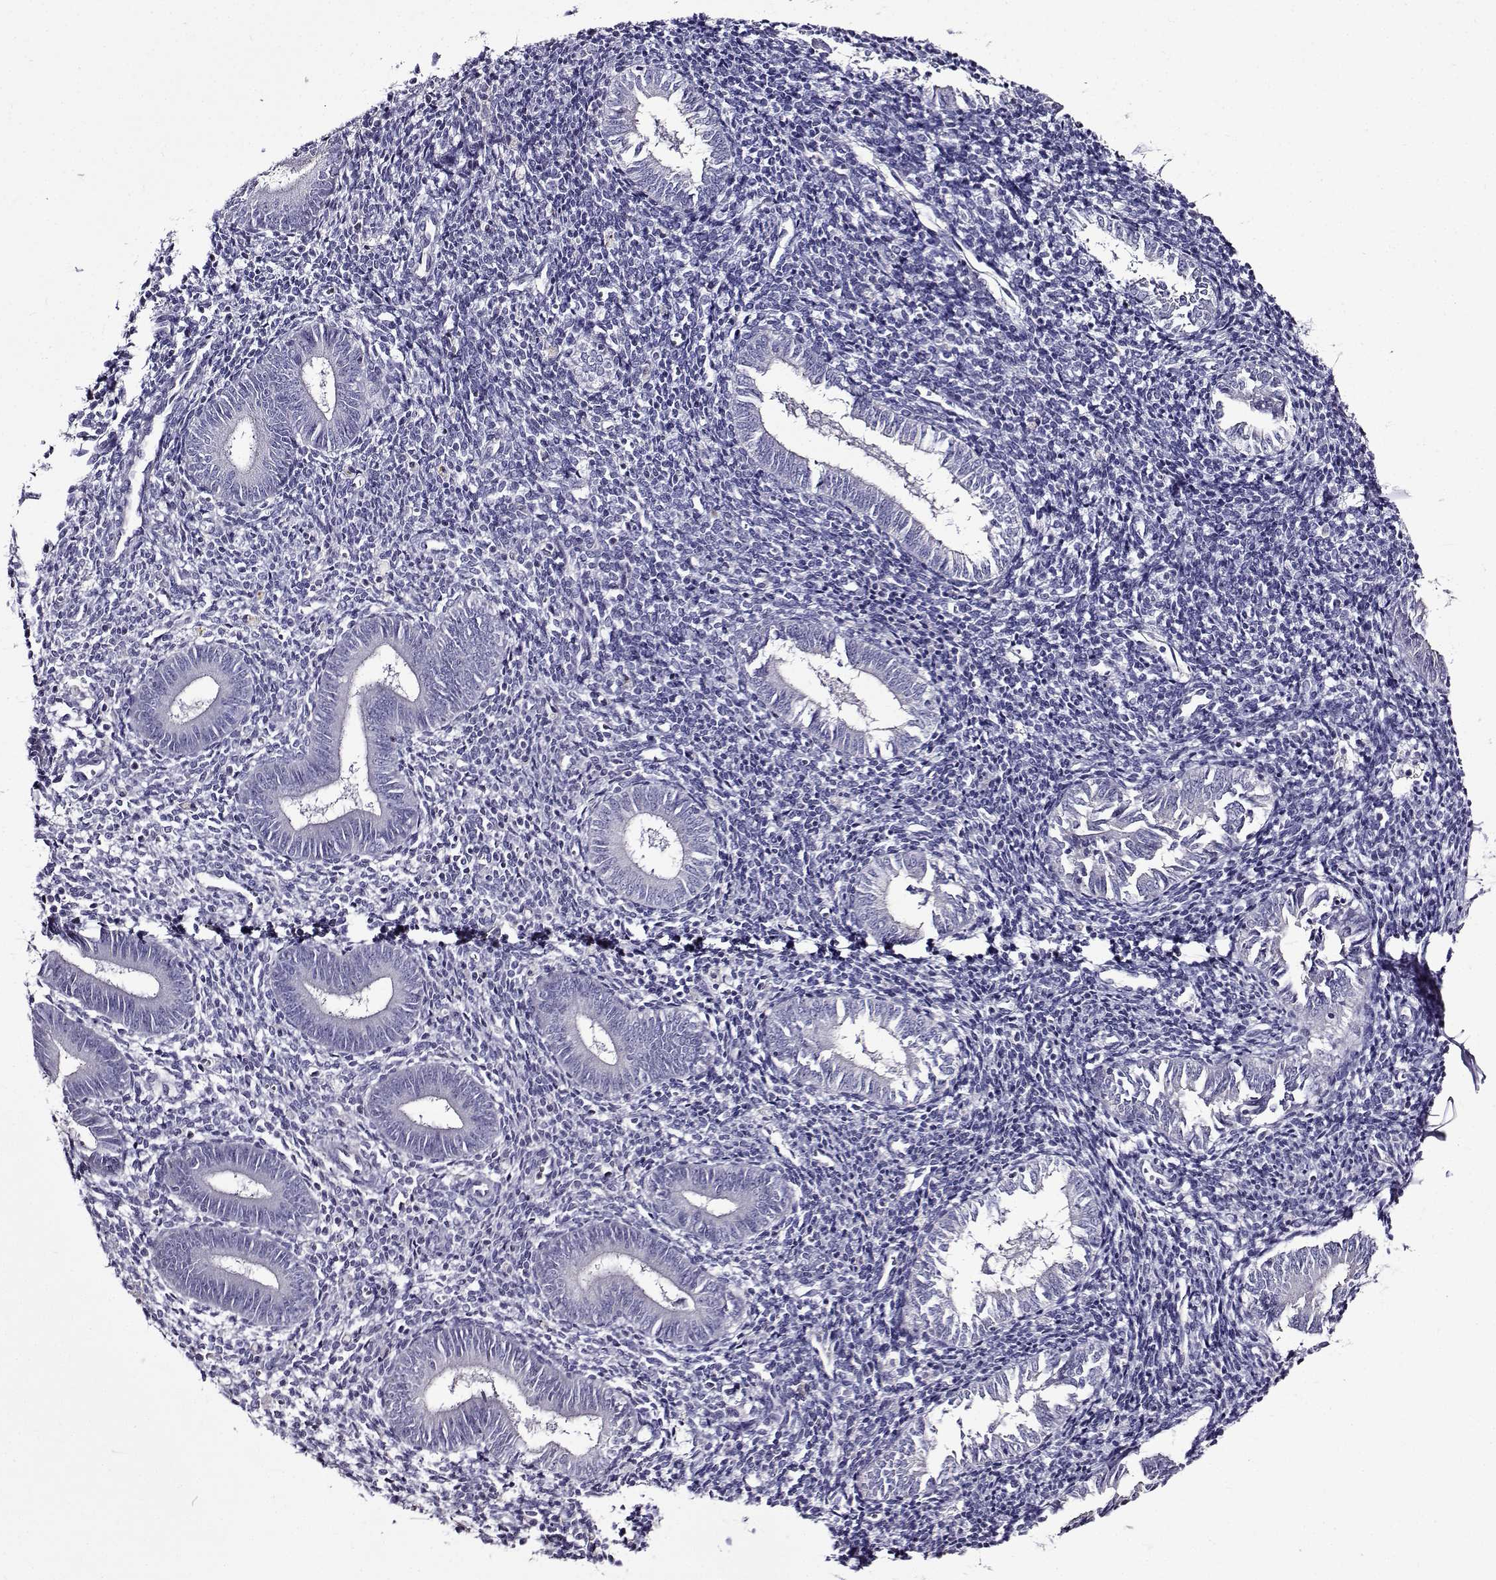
{"staining": {"intensity": "negative", "quantity": "none", "location": "none"}, "tissue": "endometrium", "cell_type": "Cells in endometrial stroma", "image_type": "normal", "snomed": [{"axis": "morphology", "description": "Normal tissue, NOS"}, {"axis": "topography", "description": "Endometrium"}], "caption": "IHC of benign human endometrium demonstrates no staining in cells in endometrial stroma. (Brightfield microscopy of DAB immunohistochemistry (IHC) at high magnification).", "gene": "TMEM266", "patient": {"sex": "female", "age": 25}}